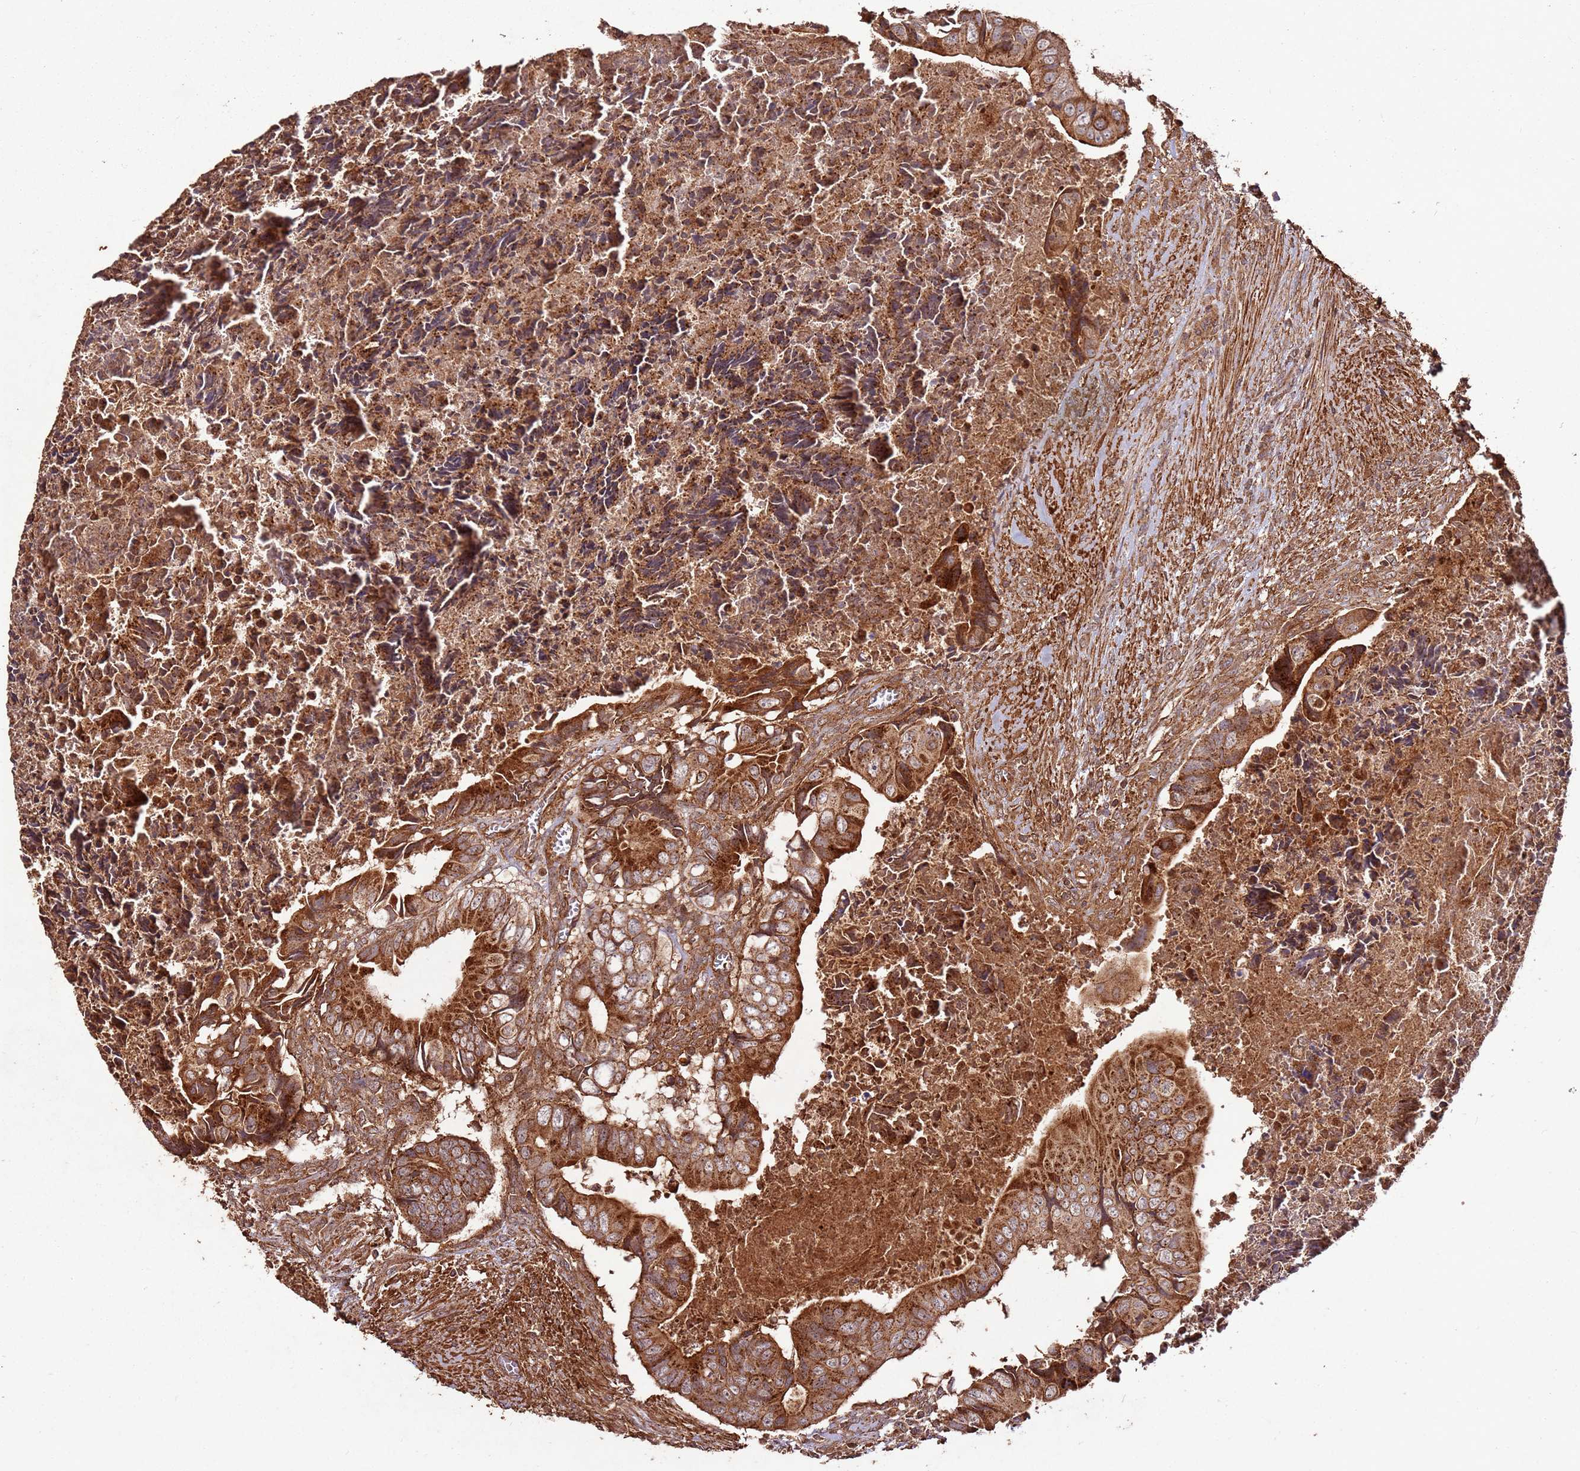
{"staining": {"intensity": "strong", "quantity": ">75%", "location": "cytoplasmic/membranous"}, "tissue": "colorectal cancer", "cell_type": "Tumor cells", "image_type": "cancer", "snomed": [{"axis": "morphology", "description": "Adenocarcinoma, NOS"}, {"axis": "topography", "description": "Rectum"}], "caption": "IHC histopathology image of human colorectal cancer (adenocarcinoma) stained for a protein (brown), which reveals high levels of strong cytoplasmic/membranous positivity in approximately >75% of tumor cells.", "gene": "FAM186A", "patient": {"sex": "female", "age": 78}}